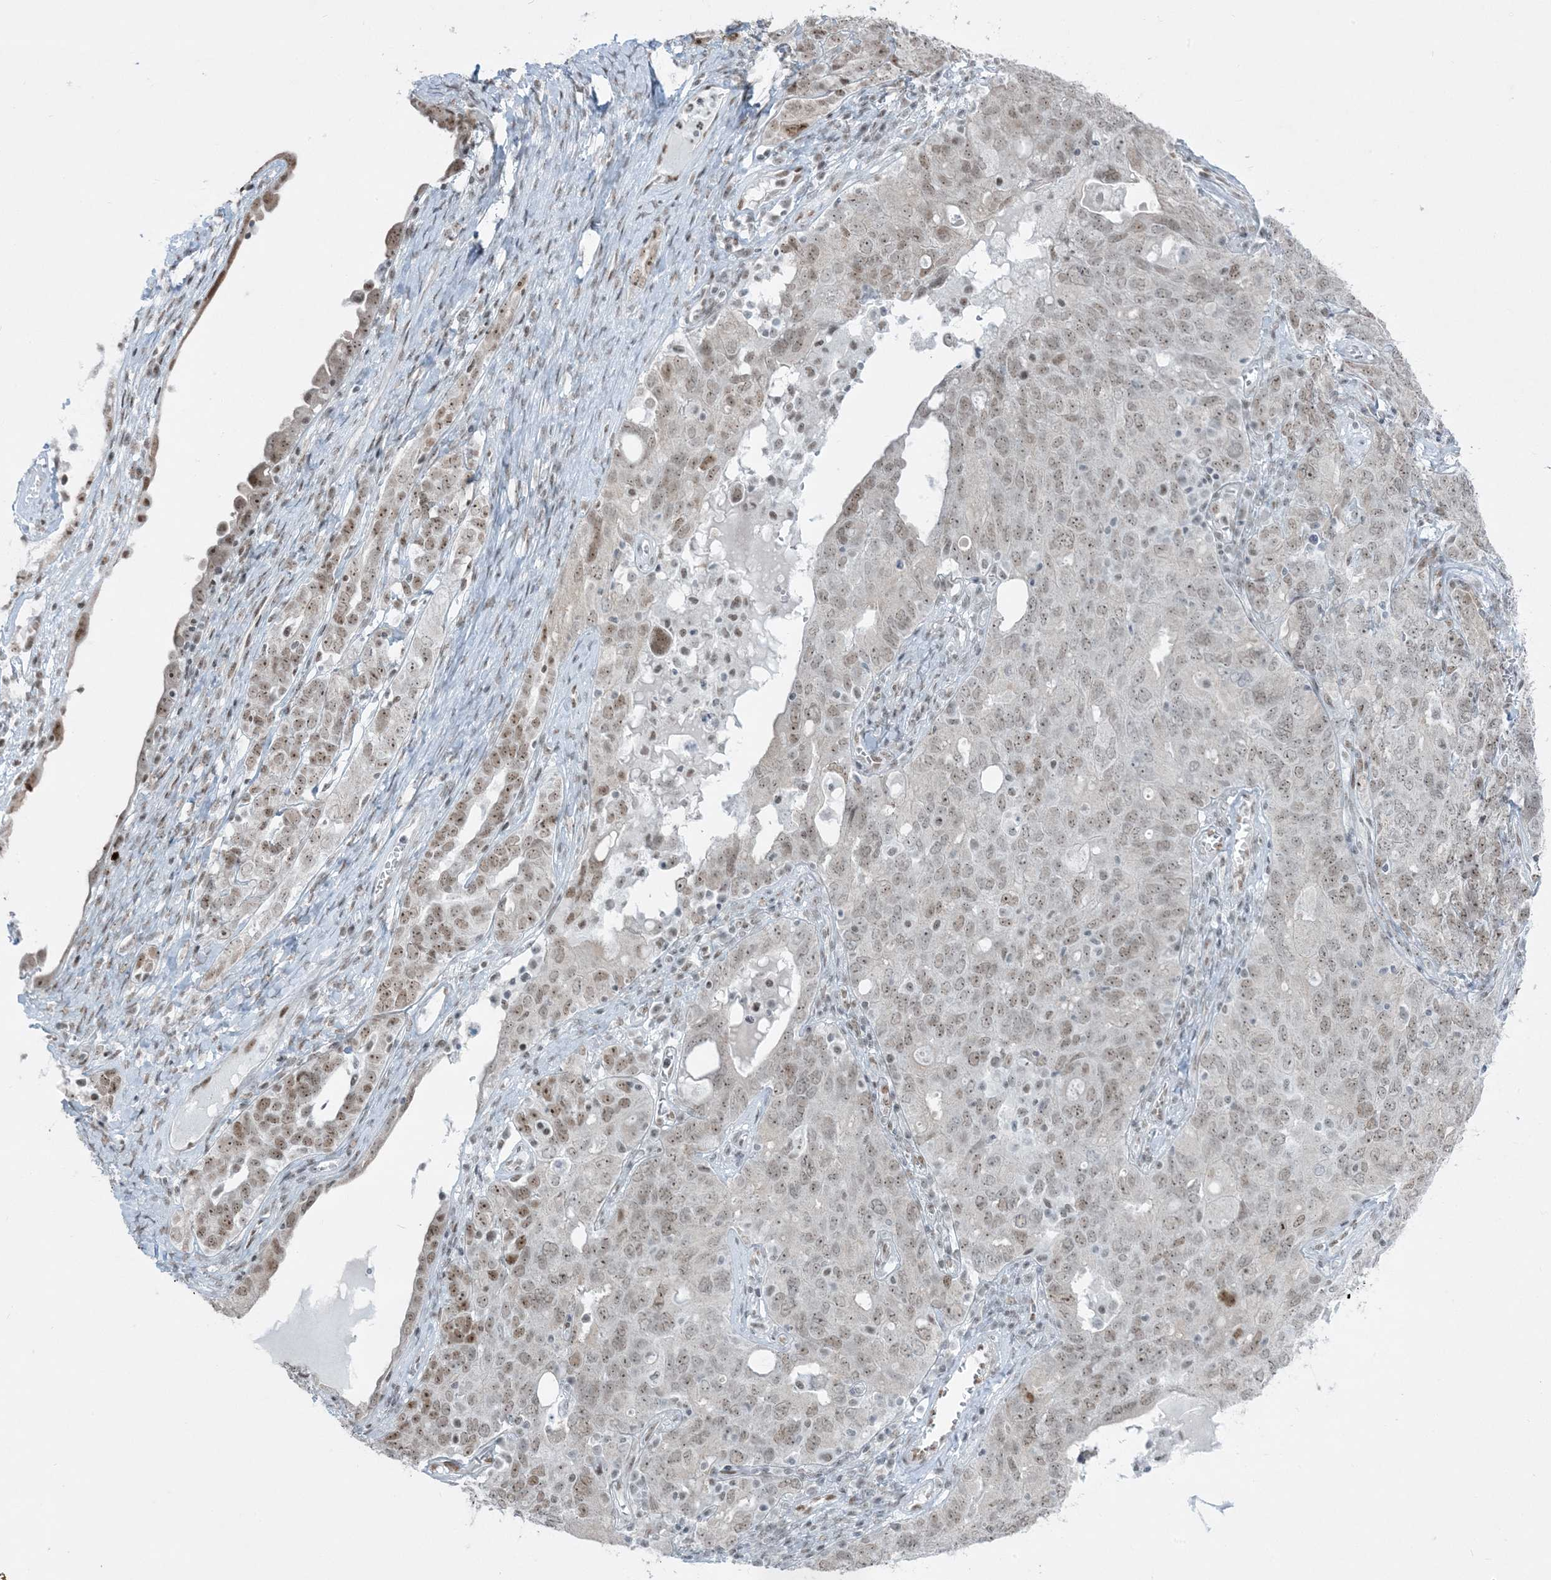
{"staining": {"intensity": "moderate", "quantity": "25%-75%", "location": "nuclear"}, "tissue": "ovarian cancer", "cell_type": "Tumor cells", "image_type": "cancer", "snomed": [{"axis": "morphology", "description": "Carcinoma, endometroid"}, {"axis": "topography", "description": "Ovary"}], "caption": "The immunohistochemical stain highlights moderate nuclear expression in tumor cells of ovarian cancer (endometroid carcinoma) tissue.", "gene": "ZNF787", "patient": {"sex": "female", "age": 62}}